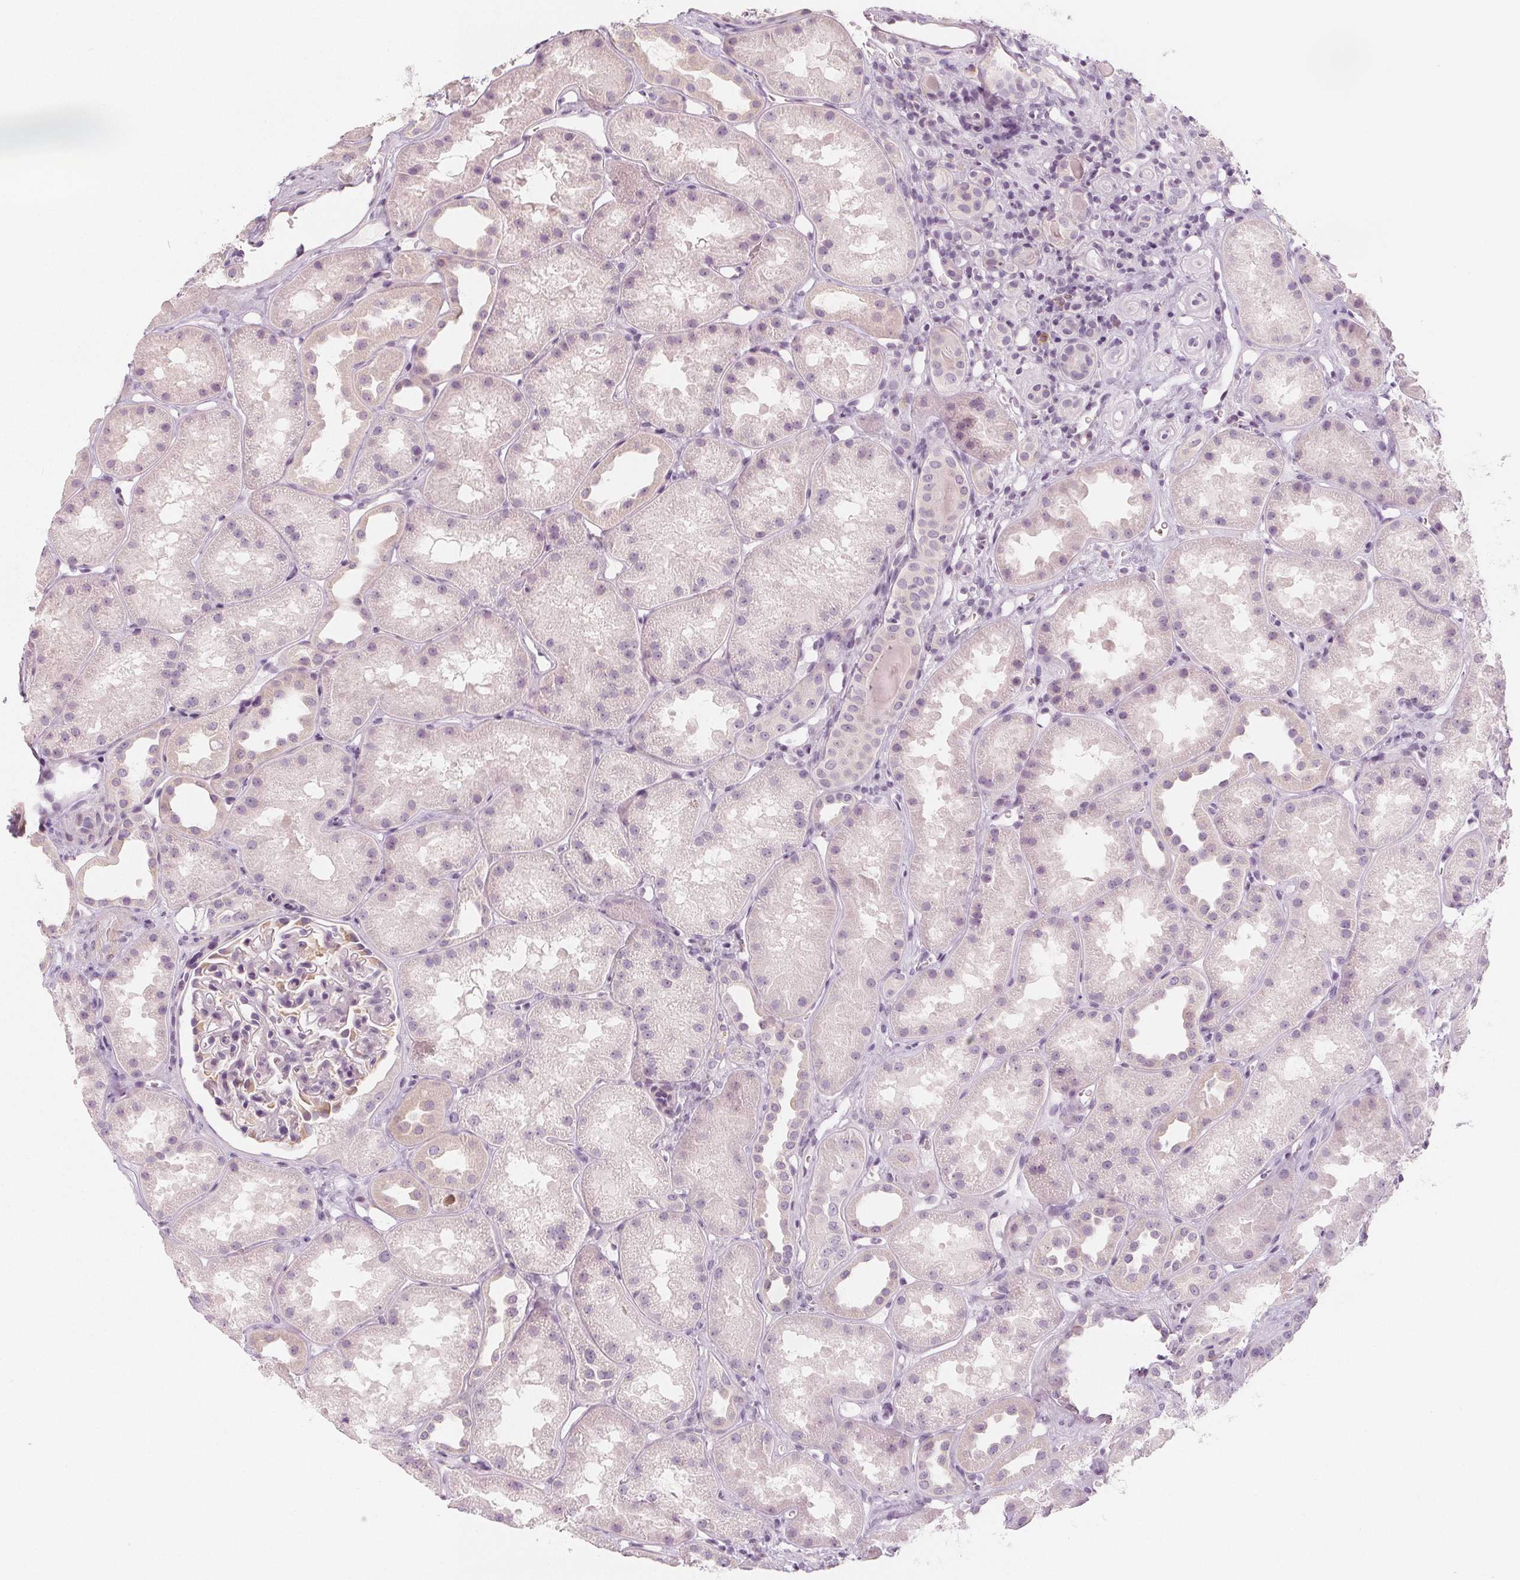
{"staining": {"intensity": "negative", "quantity": "none", "location": "none"}, "tissue": "kidney", "cell_type": "Cells in glomeruli", "image_type": "normal", "snomed": [{"axis": "morphology", "description": "Normal tissue, NOS"}, {"axis": "topography", "description": "Kidney"}], "caption": "Cells in glomeruli show no significant protein expression in benign kidney. (Brightfield microscopy of DAB immunohistochemistry (IHC) at high magnification).", "gene": "MAP1A", "patient": {"sex": "male", "age": 61}}